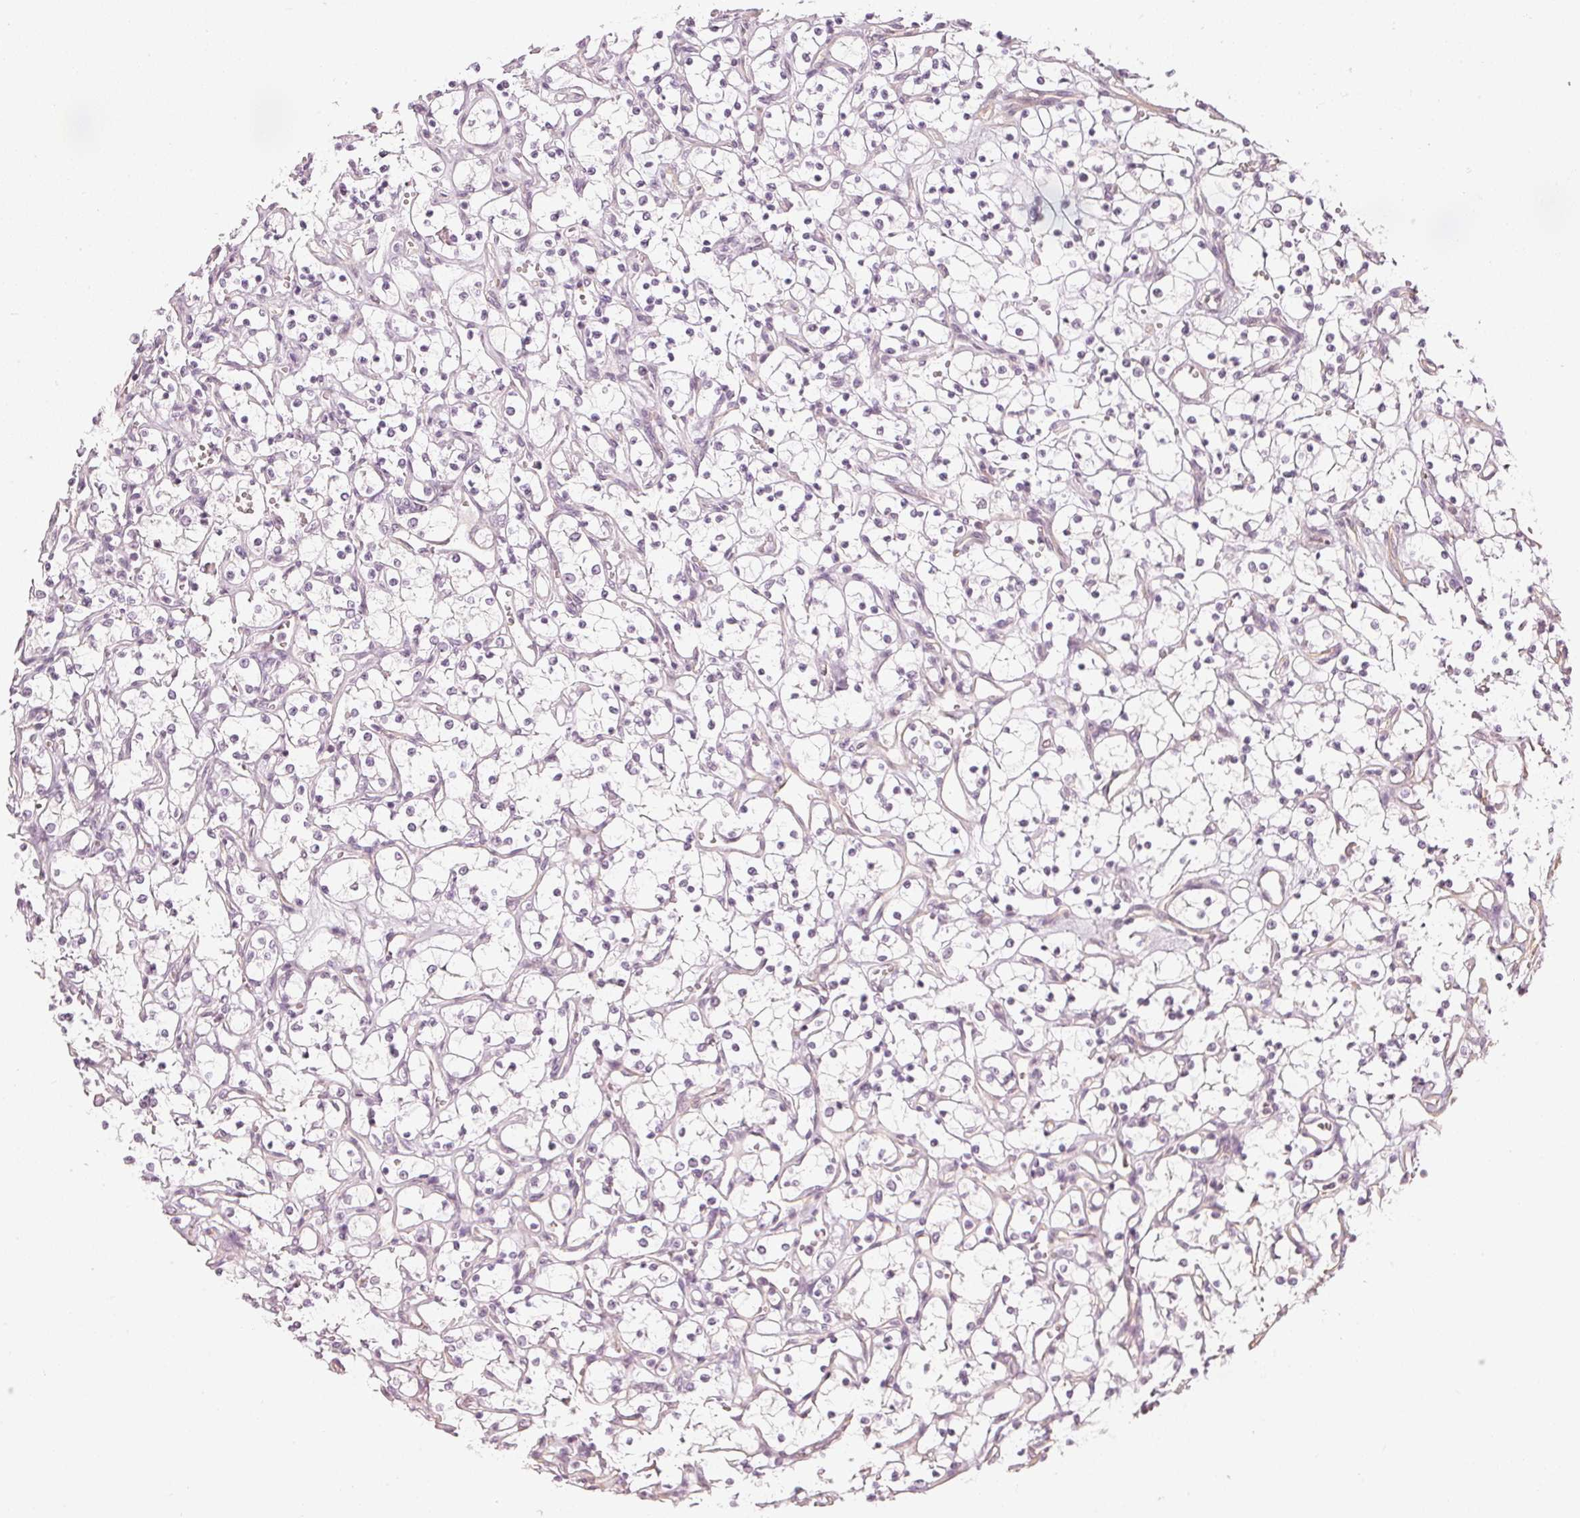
{"staining": {"intensity": "negative", "quantity": "none", "location": "none"}, "tissue": "renal cancer", "cell_type": "Tumor cells", "image_type": "cancer", "snomed": [{"axis": "morphology", "description": "Adenocarcinoma, NOS"}, {"axis": "topography", "description": "Kidney"}], "caption": "This is an immunohistochemistry (IHC) histopathology image of adenocarcinoma (renal). There is no staining in tumor cells.", "gene": "APLP1", "patient": {"sex": "female", "age": 69}}